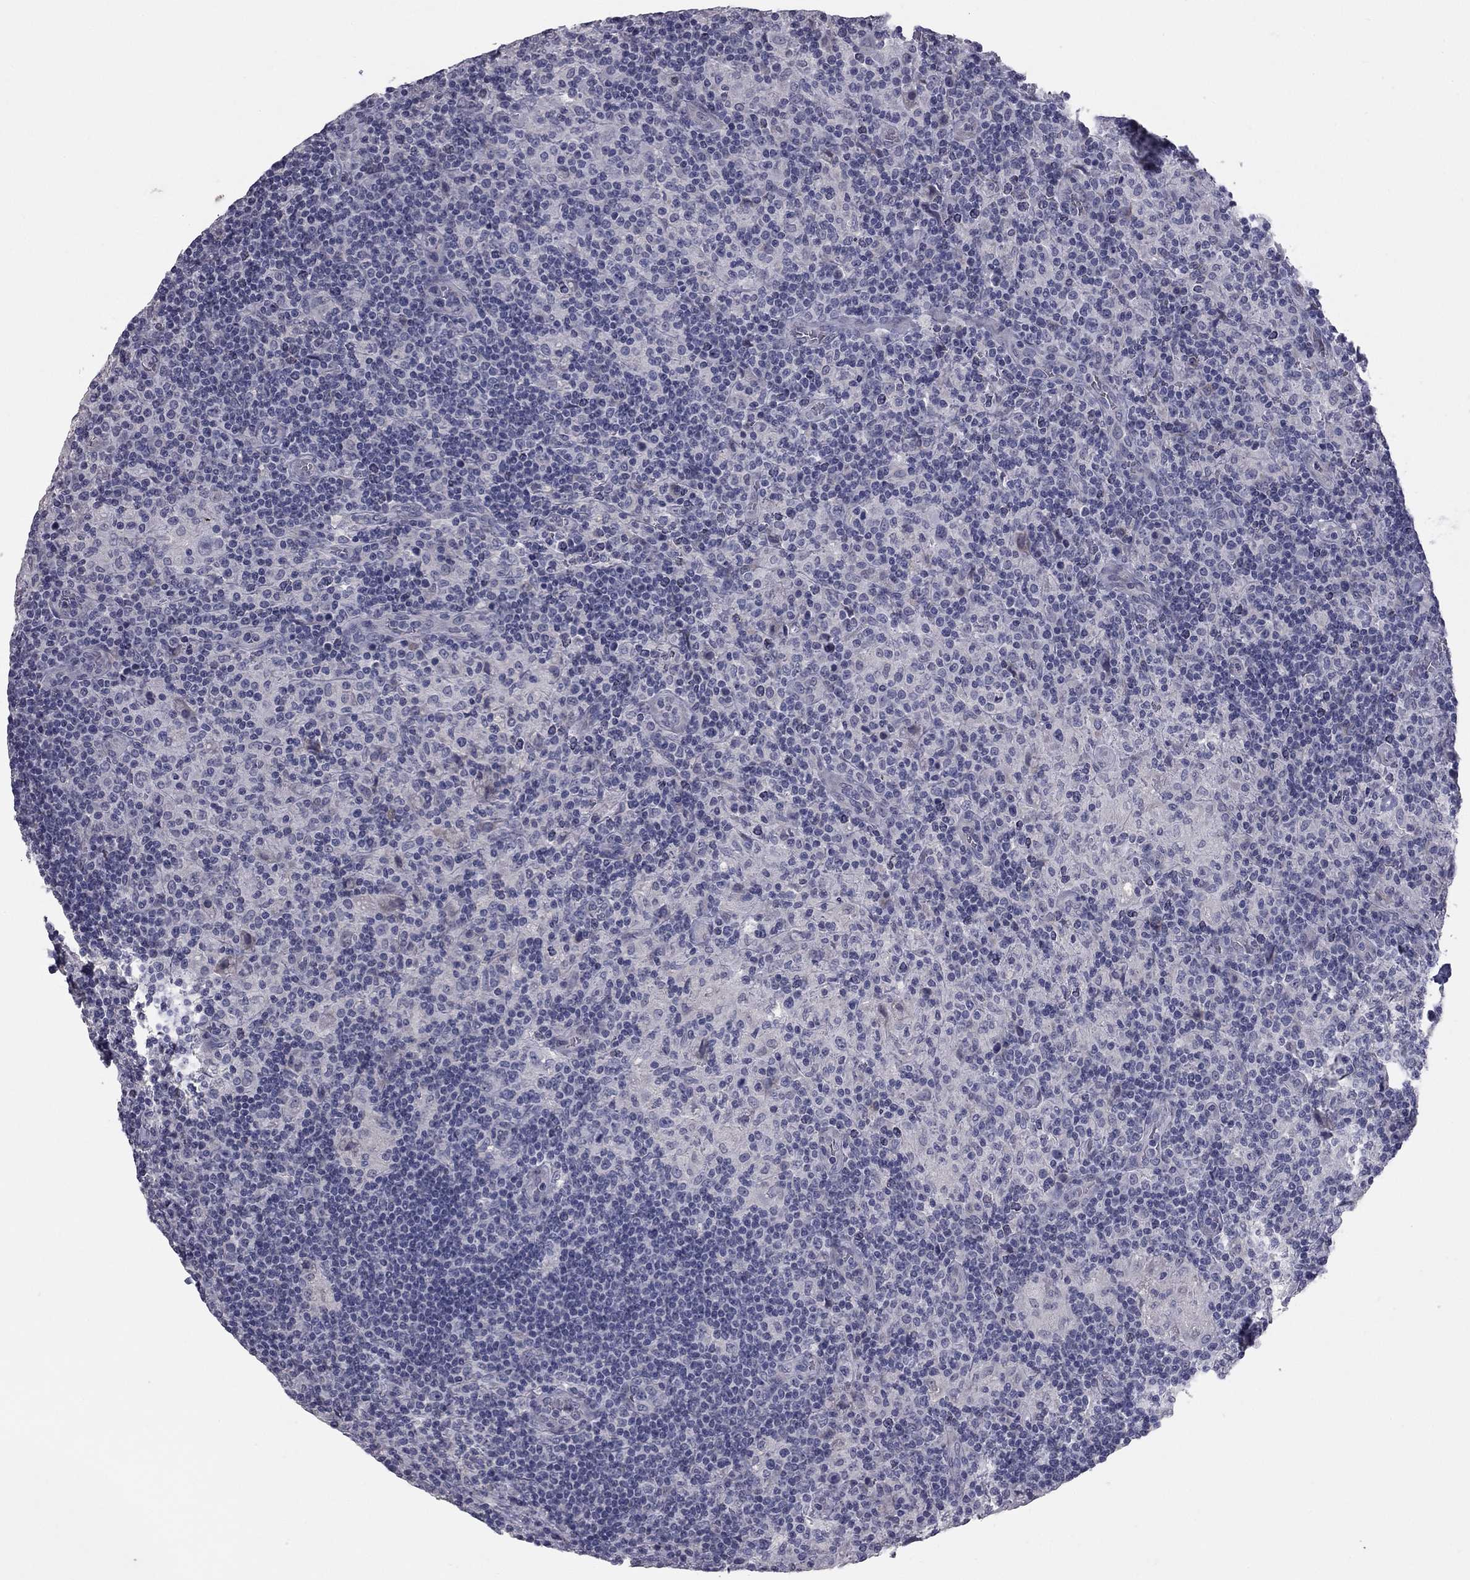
{"staining": {"intensity": "negative", "quantity": "none", "location": "none"}, "tissue": "lymphoma", "cell_type": "Tumor cells", "image_type": "cancer", "snomed": [{"axis": "morphology", "description": "Hodgkin's disease, NOS"}, {"axis": "topography", "description": "Lymph node"}], "caption": "Protein analysis of lymphoma displays no significant staining in tumor cells.", "gene": "PRRT2", "patient": {"sex": "male", "age": 70}}